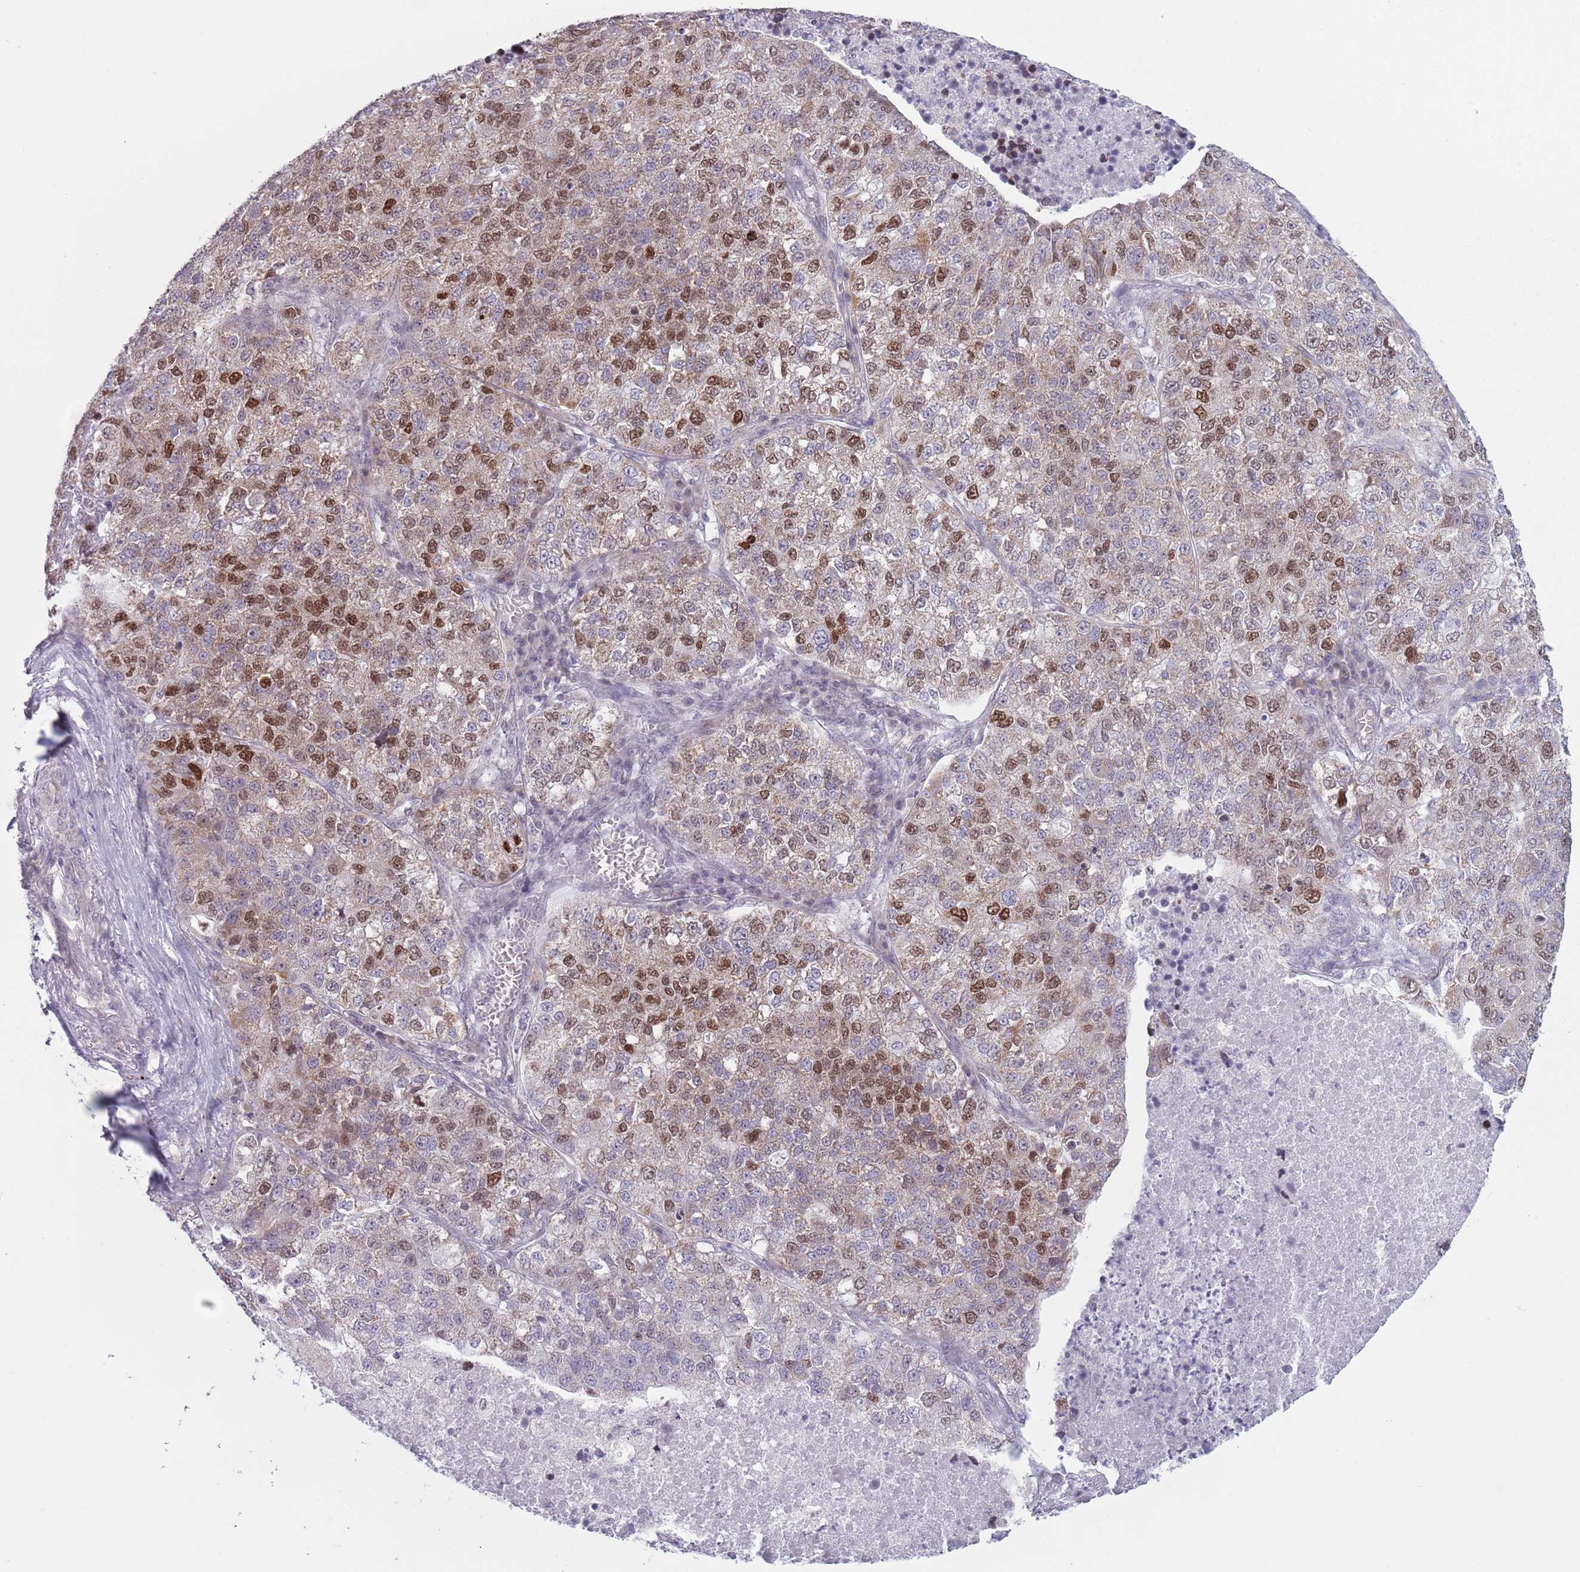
{"staining": {"intensity": "moderate", "quantity": "25%-75%", "location": "nuclear"}, "tissue": "lung cancer", "cell_type": "Tumor cells", "image_type": "cancer", "snomed": [{"axis": "morphology", "description": "Adenocarcinoma, NOS"}, {"axis": "topography", "description": "Lung"}], "caption": "A medium amount of moderate nuclear positivity is appreciated in about 25%-75% of tumor cells in lung cancer (adenocarcinoma) tissue. Using DAB (3,3'-diaminobenzidine) (brown) and hematoxylin (blue) stains, captured at high magnification using brightfield microscopy.", "gene": "MRPL34", "patient": {"sex": "male", "age": 49}}